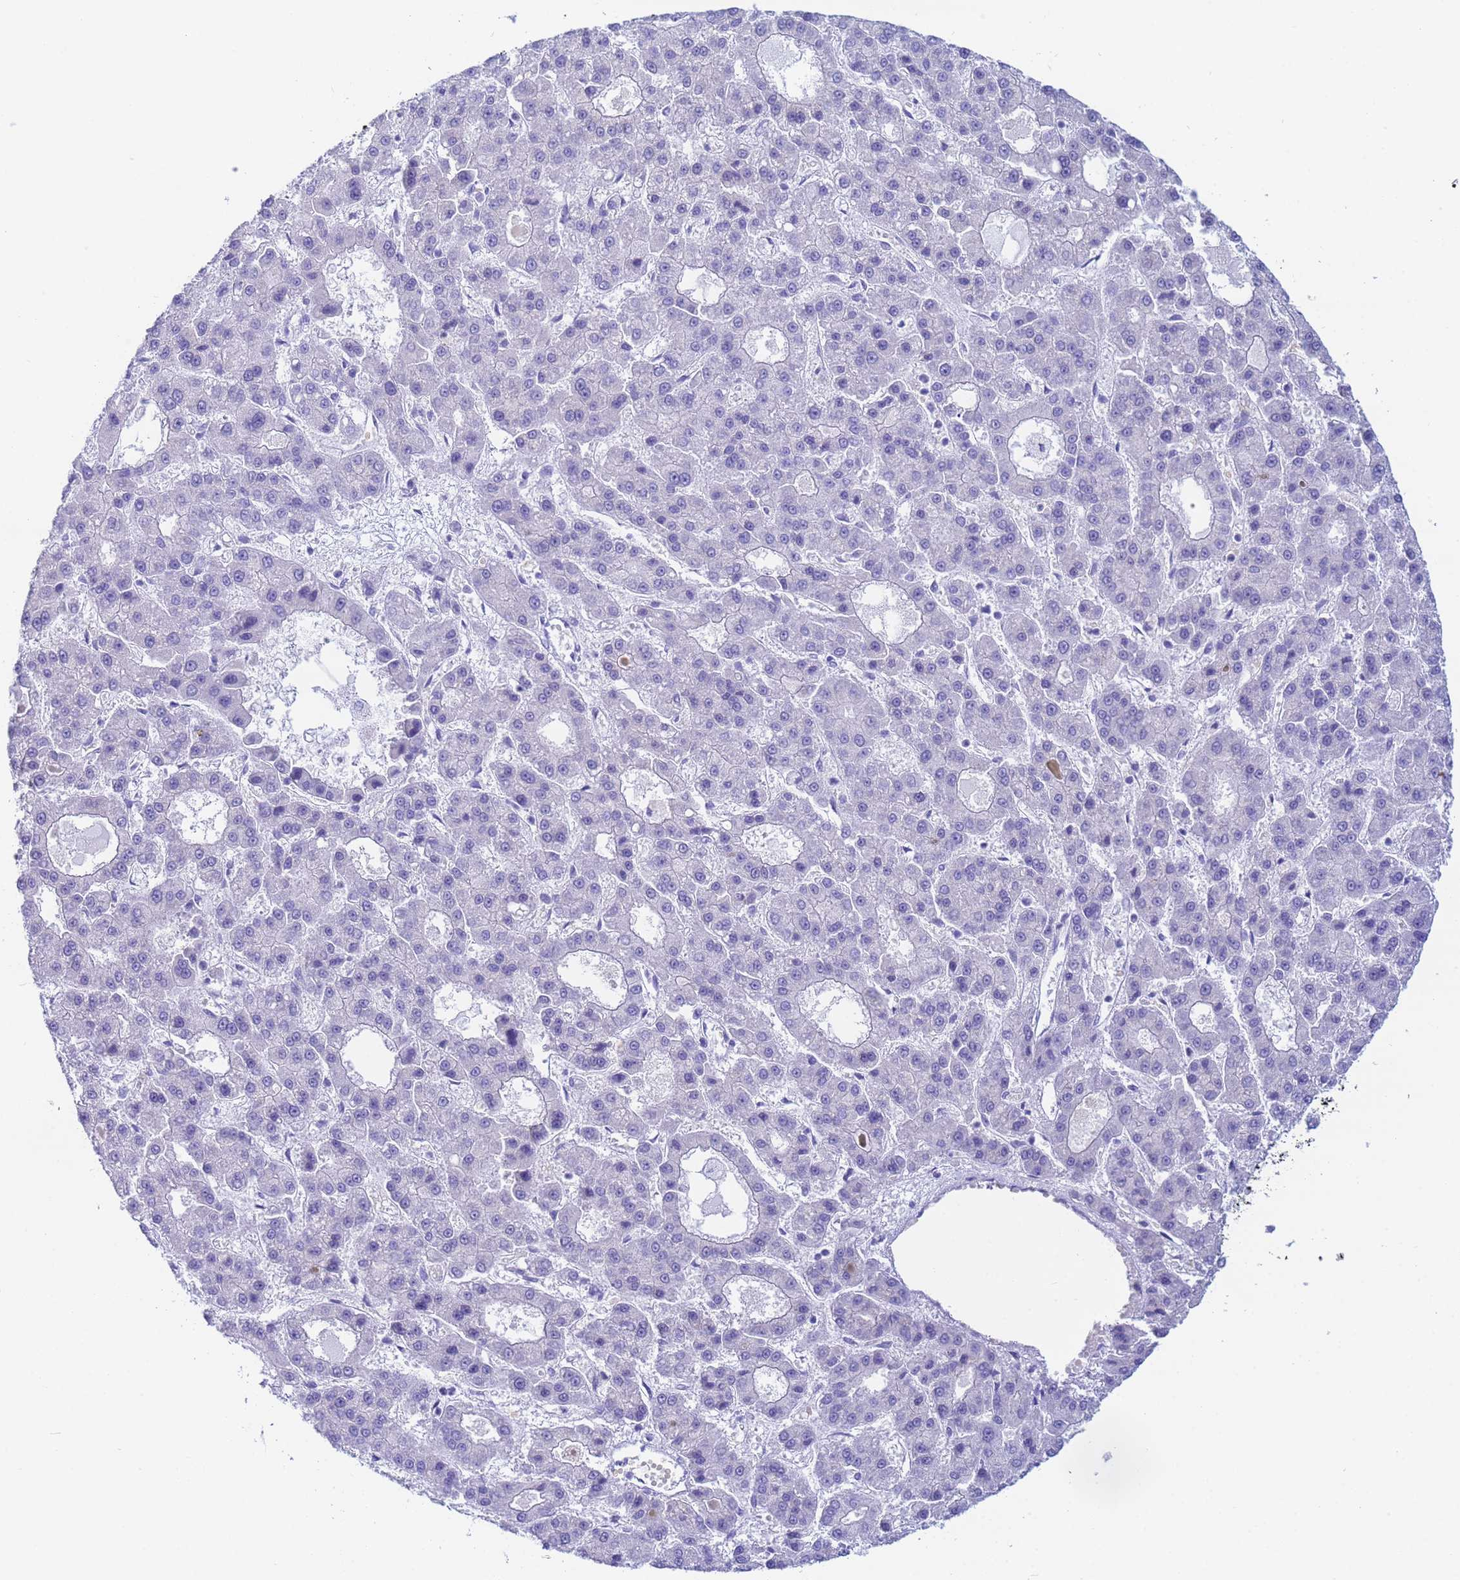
{"staining": {"intensity": "negative", "quantity": "none", "location": "none"}, "tissue": "liver cancer", "cell_type": "Tumor cells", "image_type": "cancer", "snomed": [{"axis": "morphology", "description": "Carcinoma, Hepatocellular, NOS"}, {"axis": "topography", "description": "Liver"}], "caption": "This is an IHC image of human liver cancer (hepatocellular carcinoma). There is no staining in tumor cells.", "gene": "AQP12A", "patient": {"sex": "male", "age": 70}}